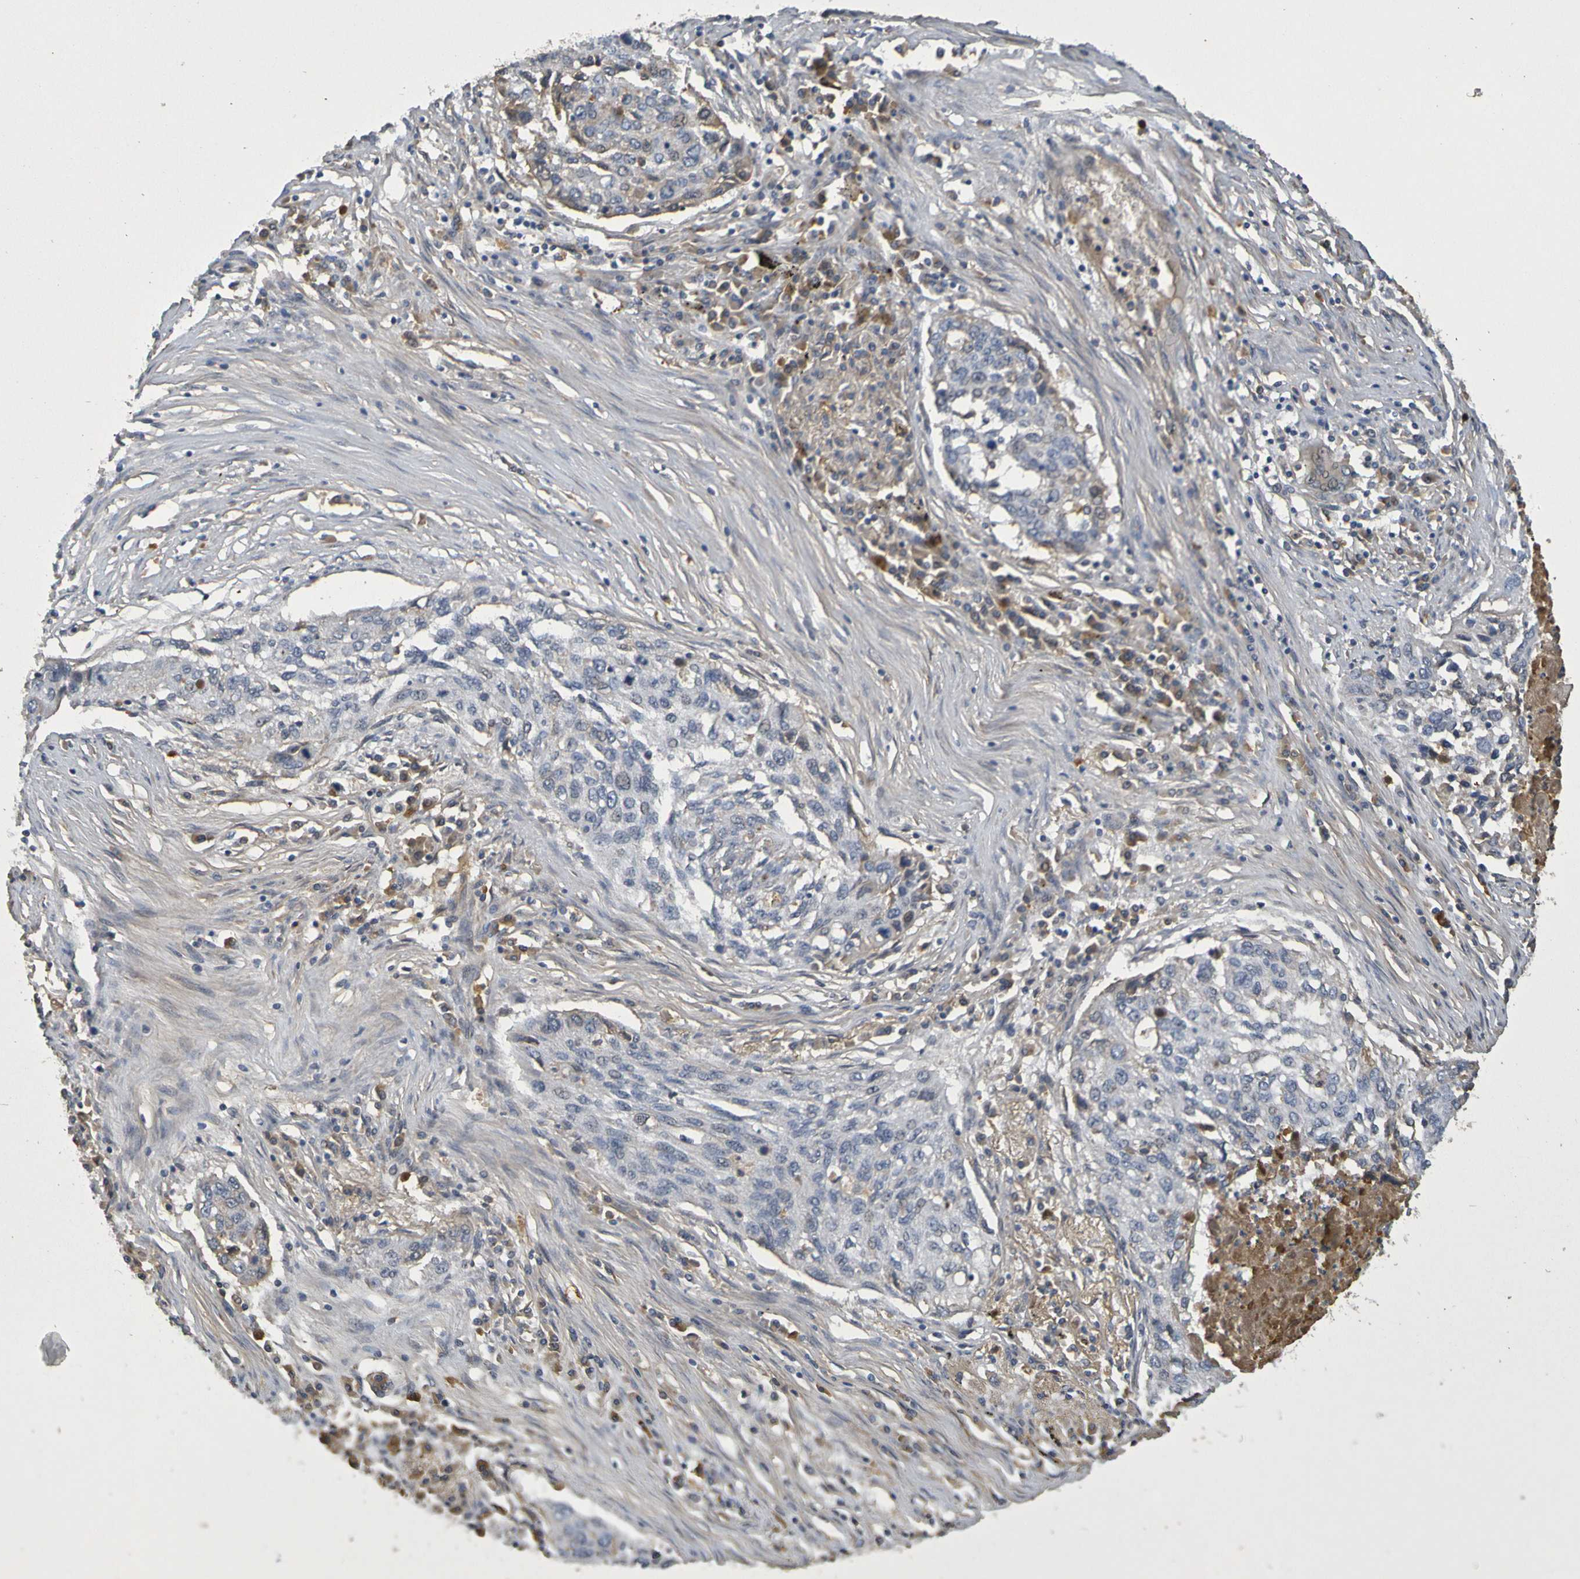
{"staining": {"intensity": "weak", "quantity": "<25%", "location": "cytoplasmic/membranous,nuclear"}, "tissue": "lung cancer", "cell_type": "Tumor cells", "image_type": "cancer", "snomed": [{"axis": "morphology", "description": "Squamous cell carcinoma, NOS"}, {"axis": "topography", "description": "Lung"}], "caption": "An image of lung cancer stained for a protein displays no brown staining in tumor cells.", "gene": "C1QA", "patient": {"sex": "female", "age": 63}}